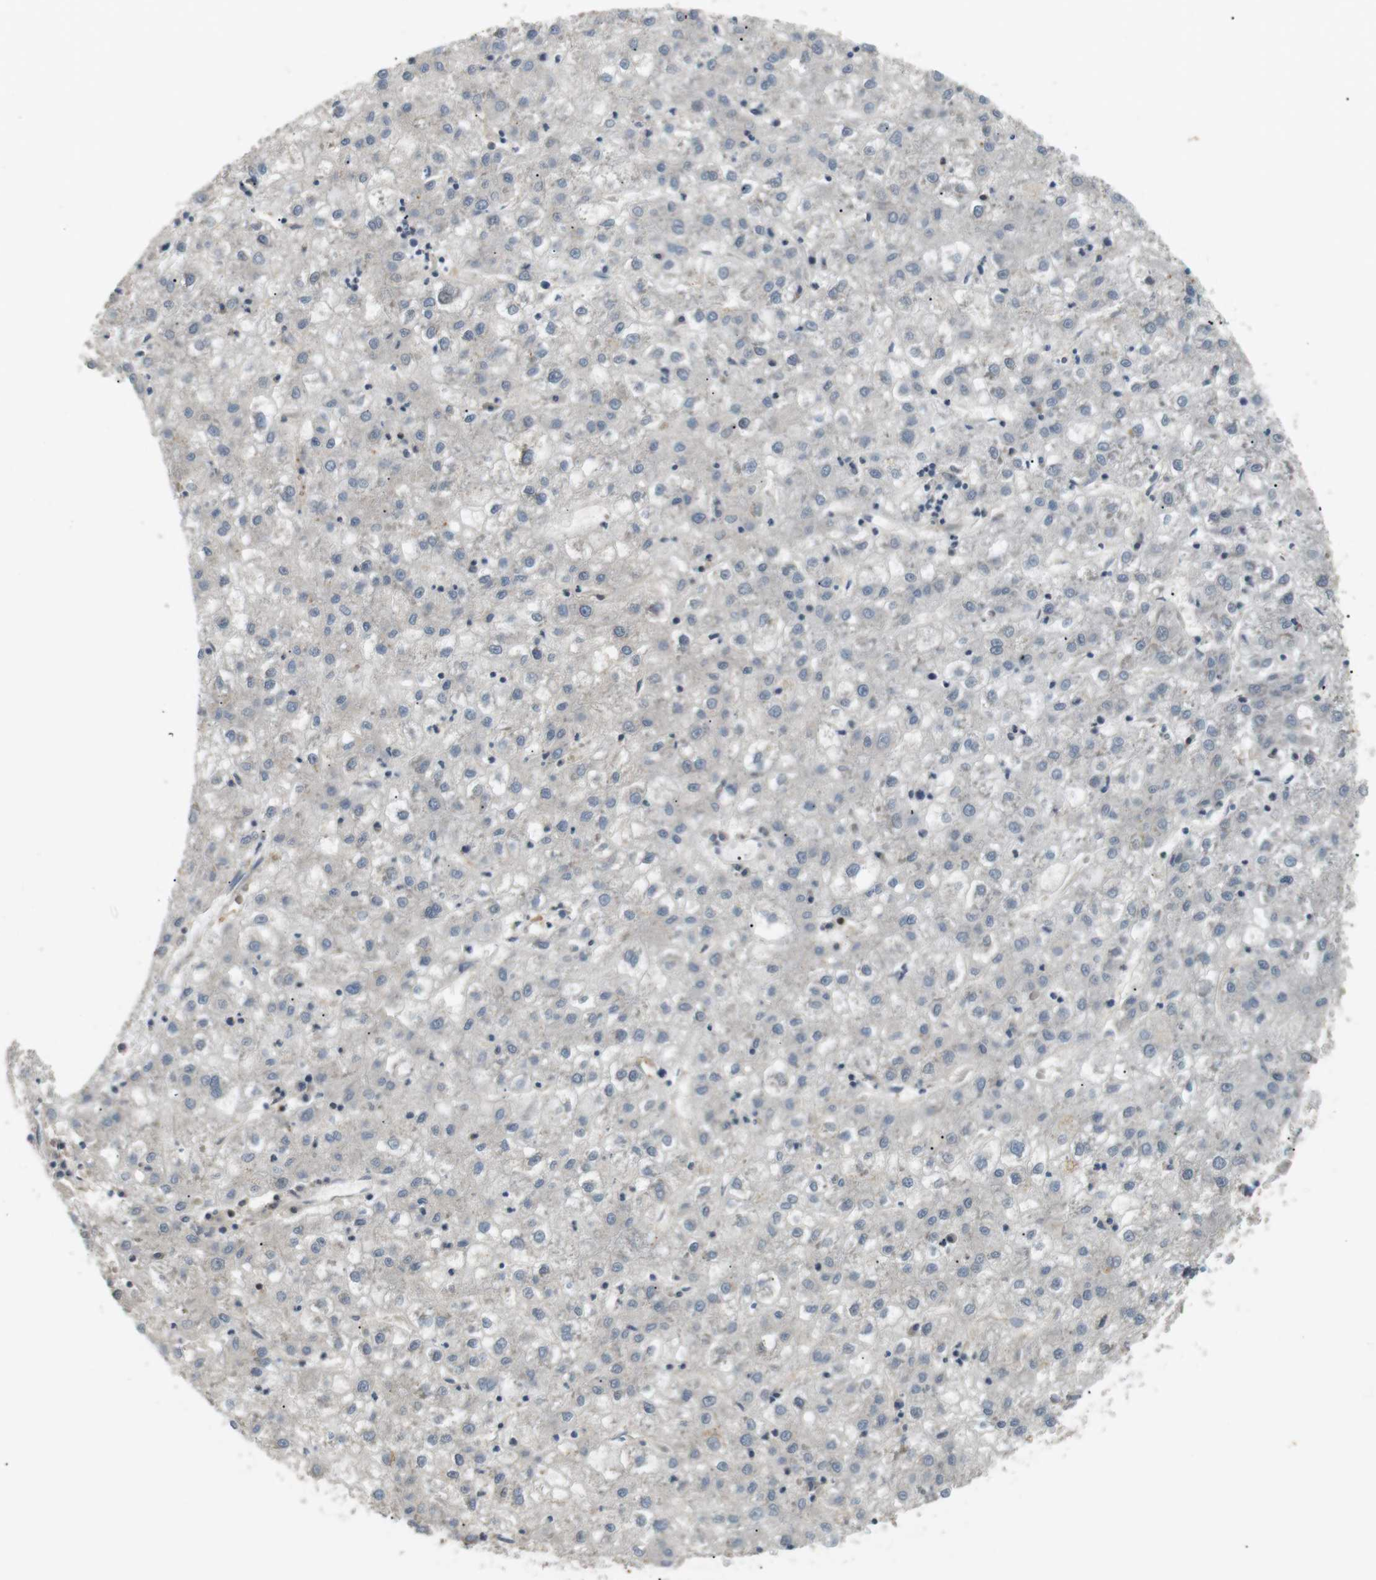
{"staining": {"intensity": "negative", "quantity": "none", "location": "none"}, "tissue": "liver cancer", "cell_type": "Tumor cells", "image_type": "cancer", "snomed": [{"axis": "morphology", "description": "Carcinoma, Hepatocellular, NOS"}, {"axis": "topography", "description": "Liver"}], "caption": "Immunohistochemical staining of liver cancer shows no significant positivity in tumor cells.", "gene": "P2RY1", "patient": {"sex": "male", "age": 72}}